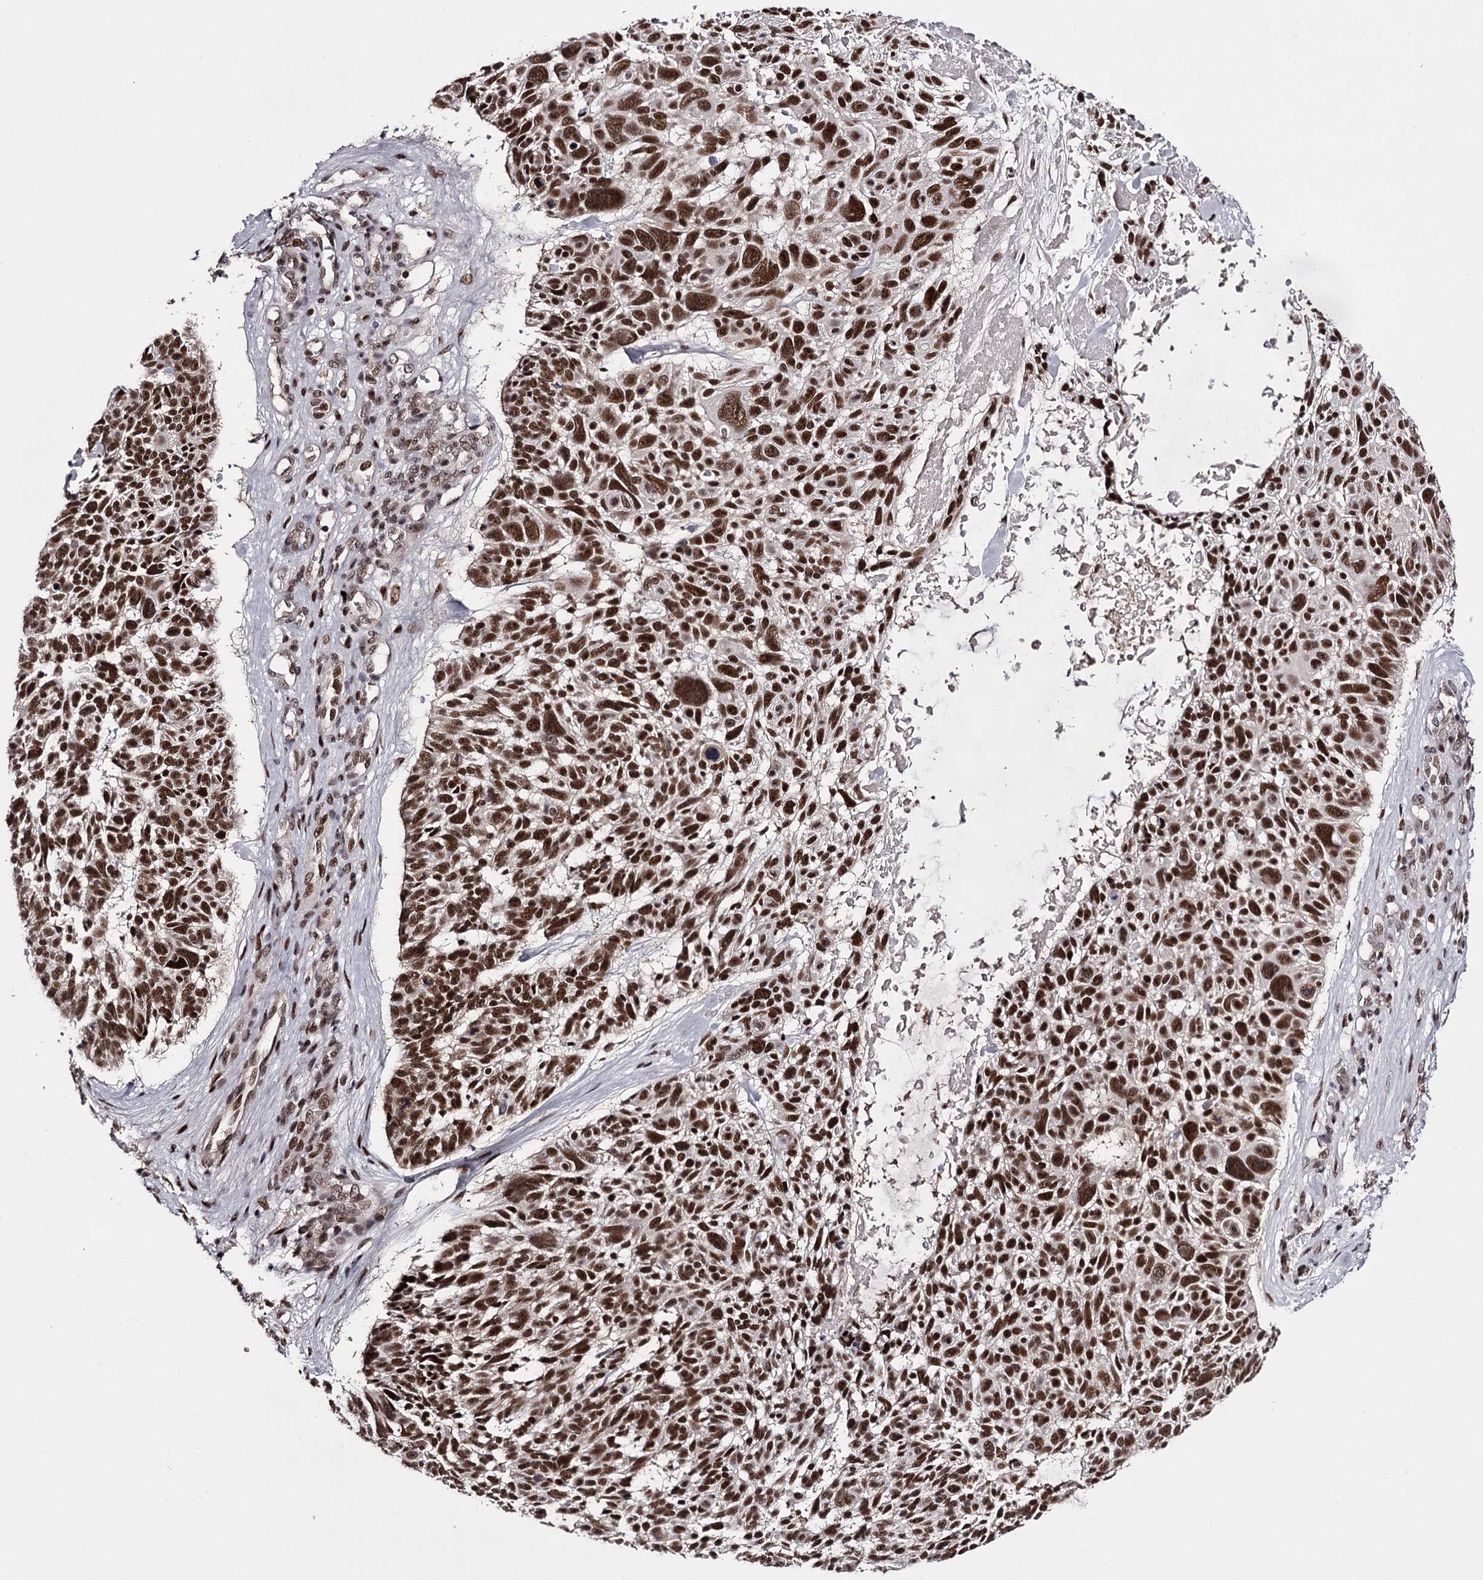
{"staining": {"intensity": "strong", "quantity": ">75%", "location": "nuclear"}, "tissue": "skin cancer", "cell_type": "Tumor cells", "image_type": "cancer", "snomed": [{"axis": "morphology", "description": "Basal cell carcinoma"}, {"axis": "topography", "description": "Skin"}], "caption": "Protein expression analysis of skin basal cell carcinoma reveals strong nuclear staining in about >75% of tumor cells. Using DAB (3,3'-diaminobenzidine) (brown) and hematoxylin (blue) stains, captured at high magnification using brightfield microscopy.", "gene": "TTC33", "patient": {"sex": "male", "age": 88}}